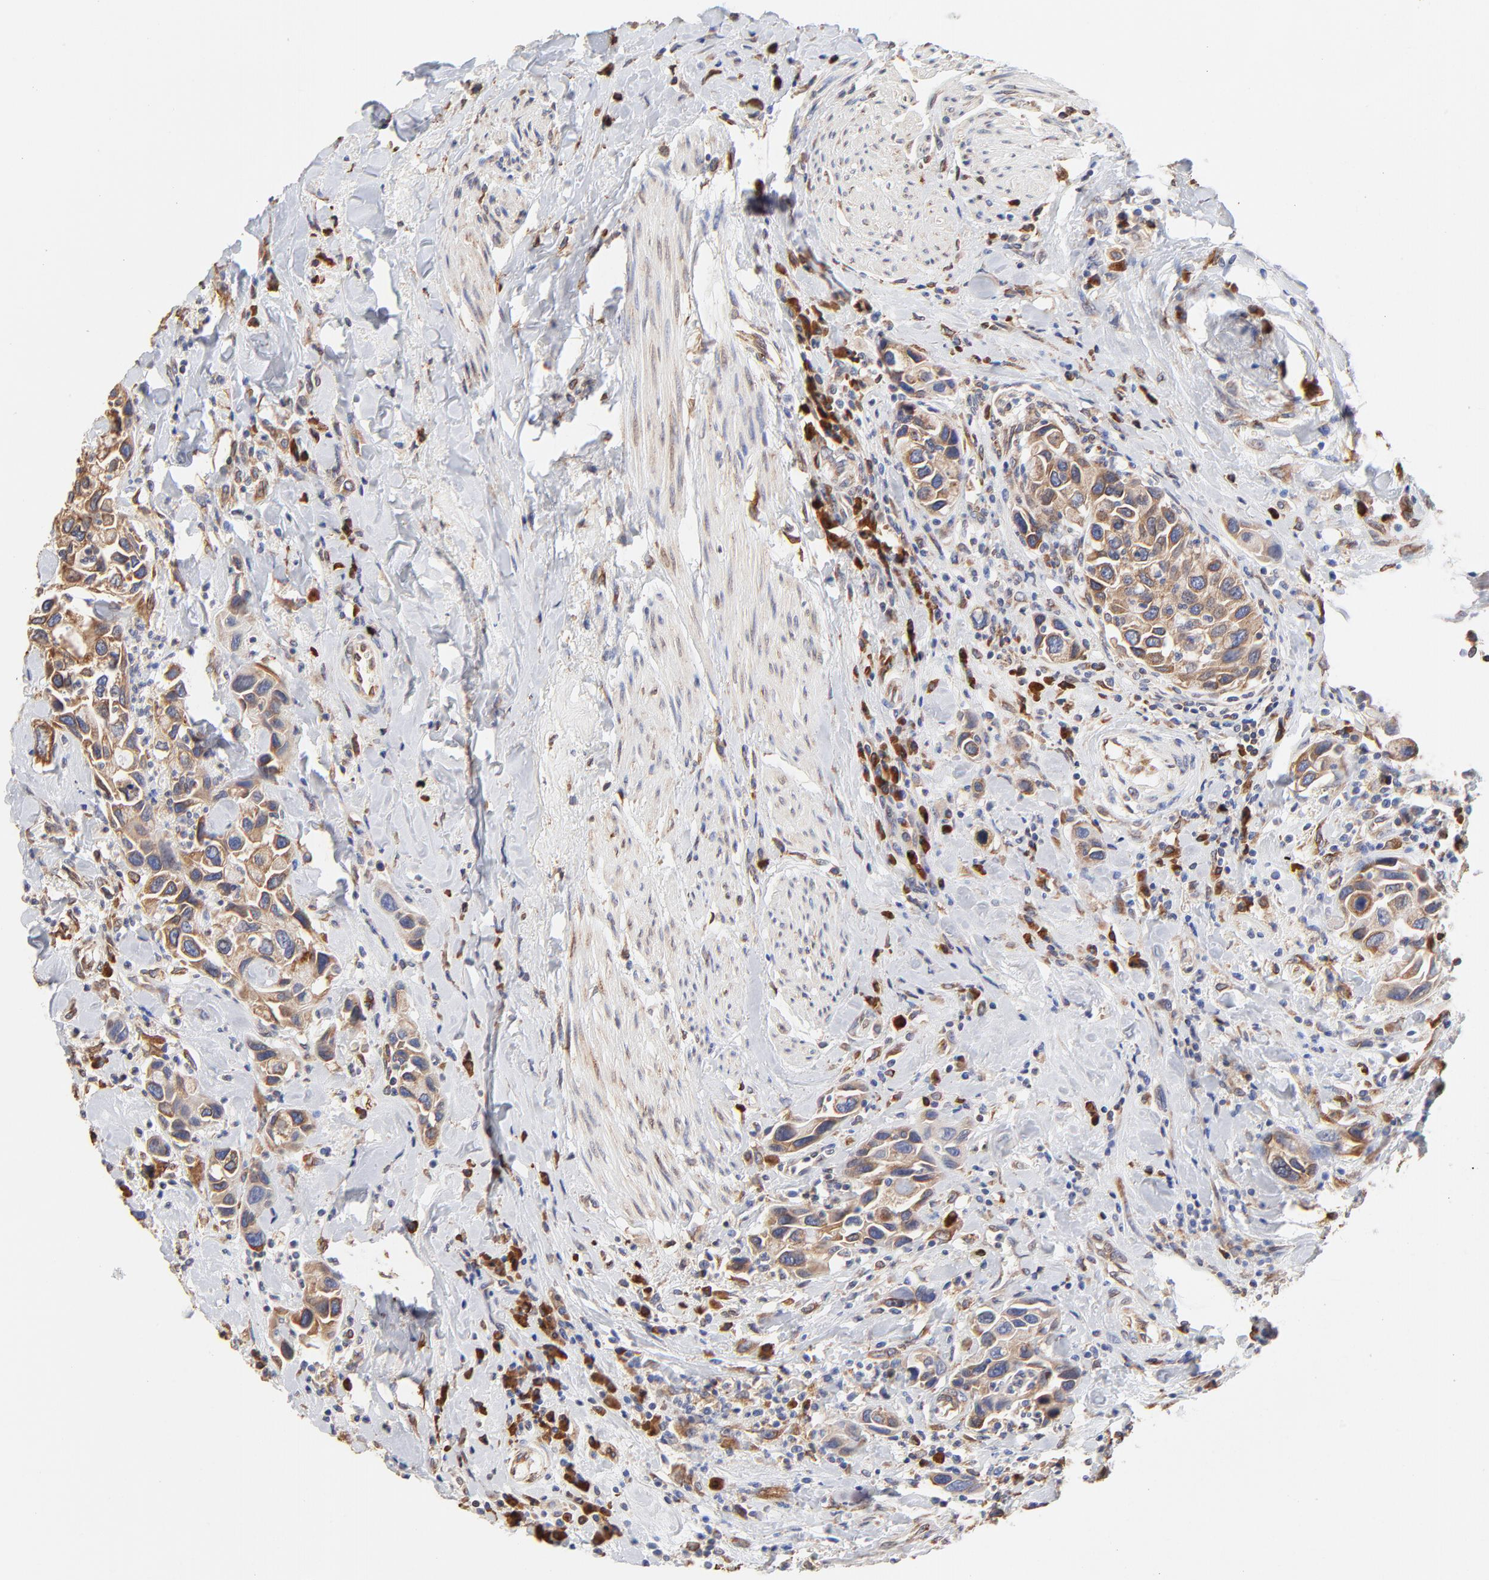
{"staining": {"intensity": "moderate", "quantity": ">75%", "location": "cytoplasmic/membranous"}, "tissue": "urothelial cancer", "cell_type": "Tumor cells", "image_type": "cancer", "snomed": [{"axis": "morphology", "description": "Urothelial carcinoma, High grade"}, {"axis": "topography", "description": "Urinary bladder"}], "caption": "Protein staining of urothelial cancer tissue reveals moderate cytoplasmic/membranous staining in about >75% of tumor cells. (Stains: DAB in brown, nuclei in blue, Microscopy: brightfield microscopy at high magnification).", "gene": "LMAN1", "patient": {"sex": "male", "age": 66}}